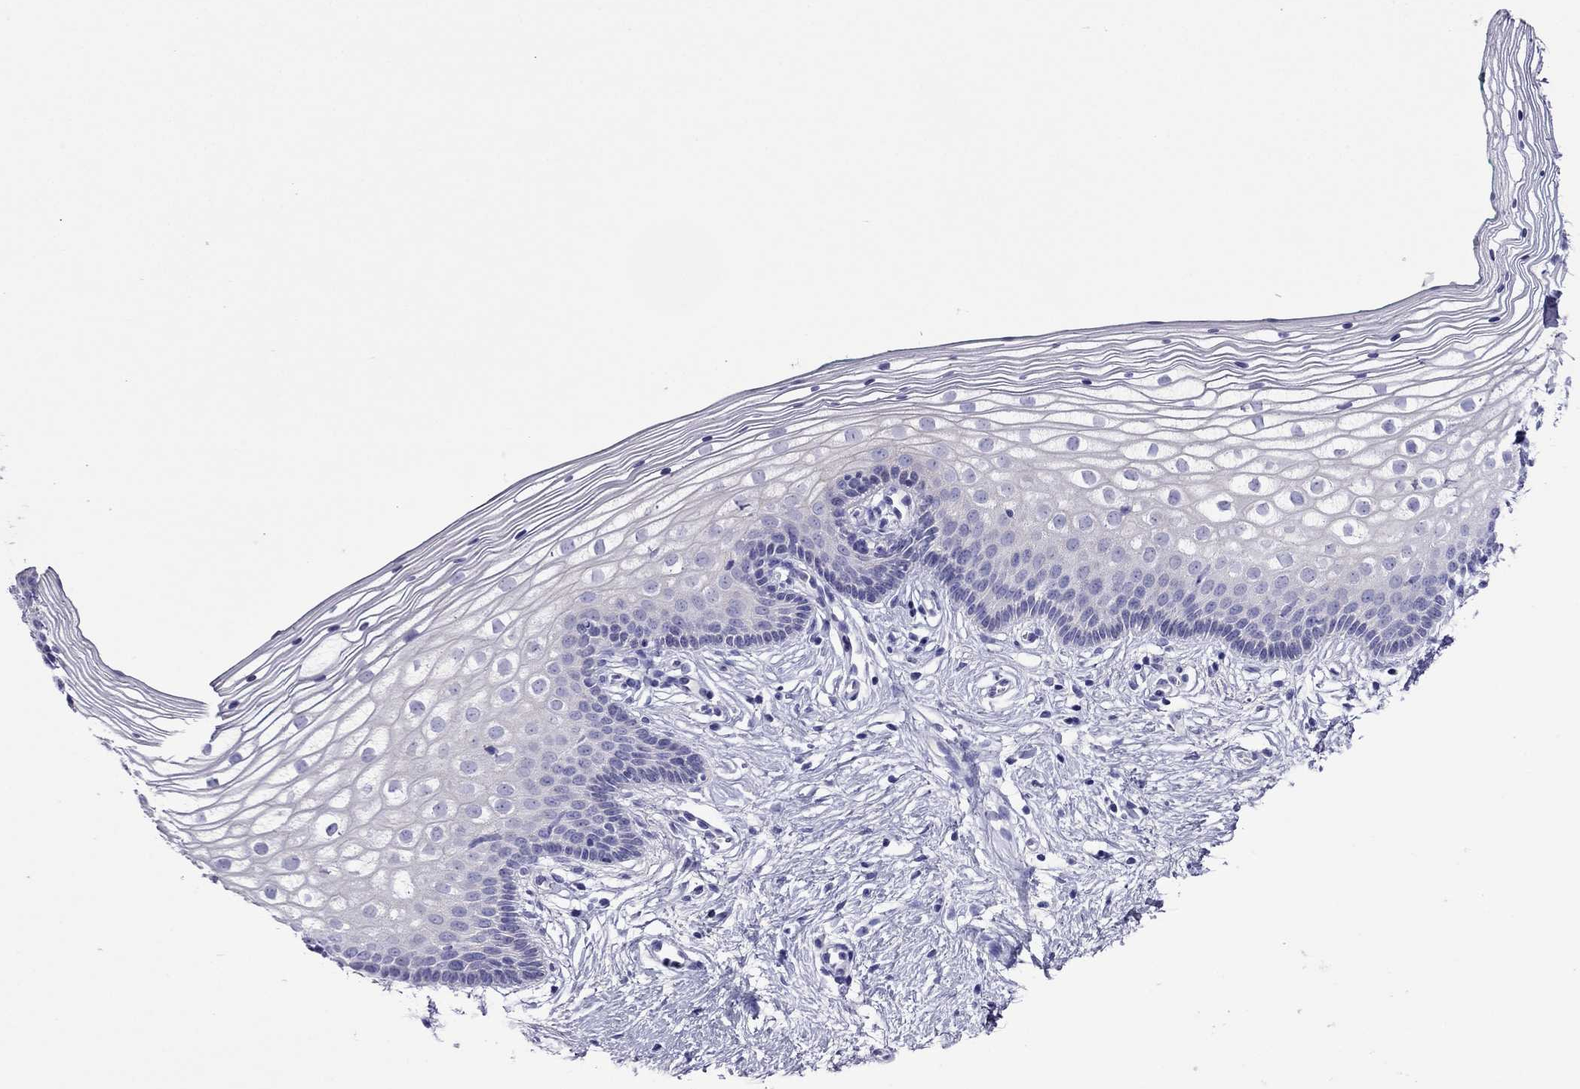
{"staining": {"intensity": "negative", "quantity": "none", "location": "none"}, "tissue": "vagina", "cell_type": "Squamous epithelial cells", "image_type": "normal", "snomed": [{"axis": "morphology", "description": "Normal tissue, NOS"}, {"axis": "topography", "description": "Vagina"}], "caption": "Immunohistochemistry image of unremarkable vagina stained for a protein (brown), which demonstrates no staining in squamous epithelial cells.", "gene": "PCDHA6", "patient": {"sex": "female", "age": 36}}